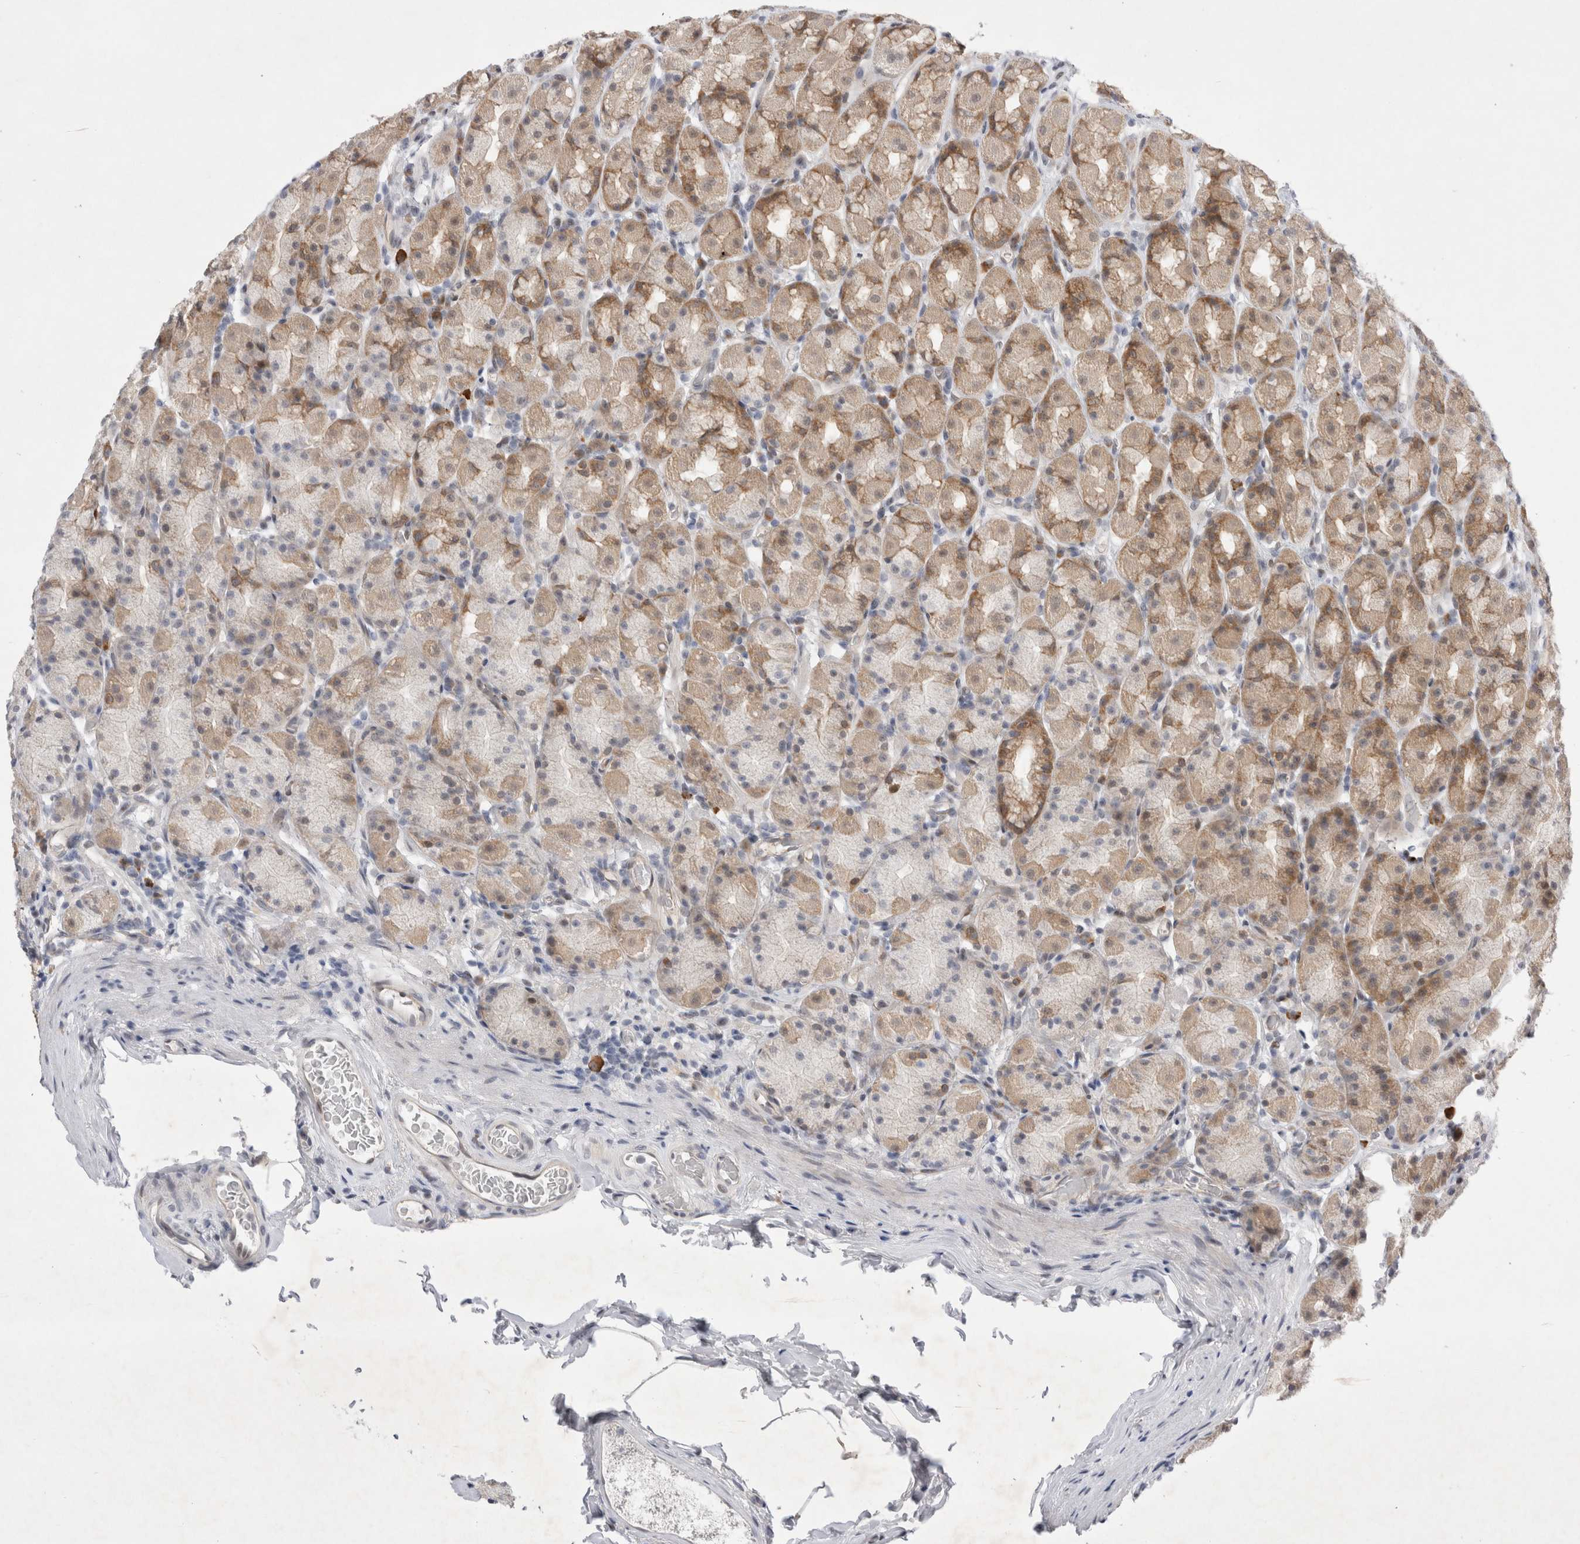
{"staining": {"intensity": "strong", "quantity": "25%-75%", "location": "cytoplasmic/membranous,nuclear"}, "tissue": "stomach", "cell_type": "Glandular cells", "image_type": "normal", "snomed": [{"axis": "morphology", "description": "Normal tissue, NOS"}, {"axis": "topography", "description": "Stomach, upper"}], "caption": "A histopathology image showing strong cytoplasmic/membranous,nuclear staining in approximately 25%-75% of glandular cells in normal stomach, as visualized by brown immunohistochemical staining.", "gene": "WIPF2", "patient": {"sex": "male", "age": 68}}